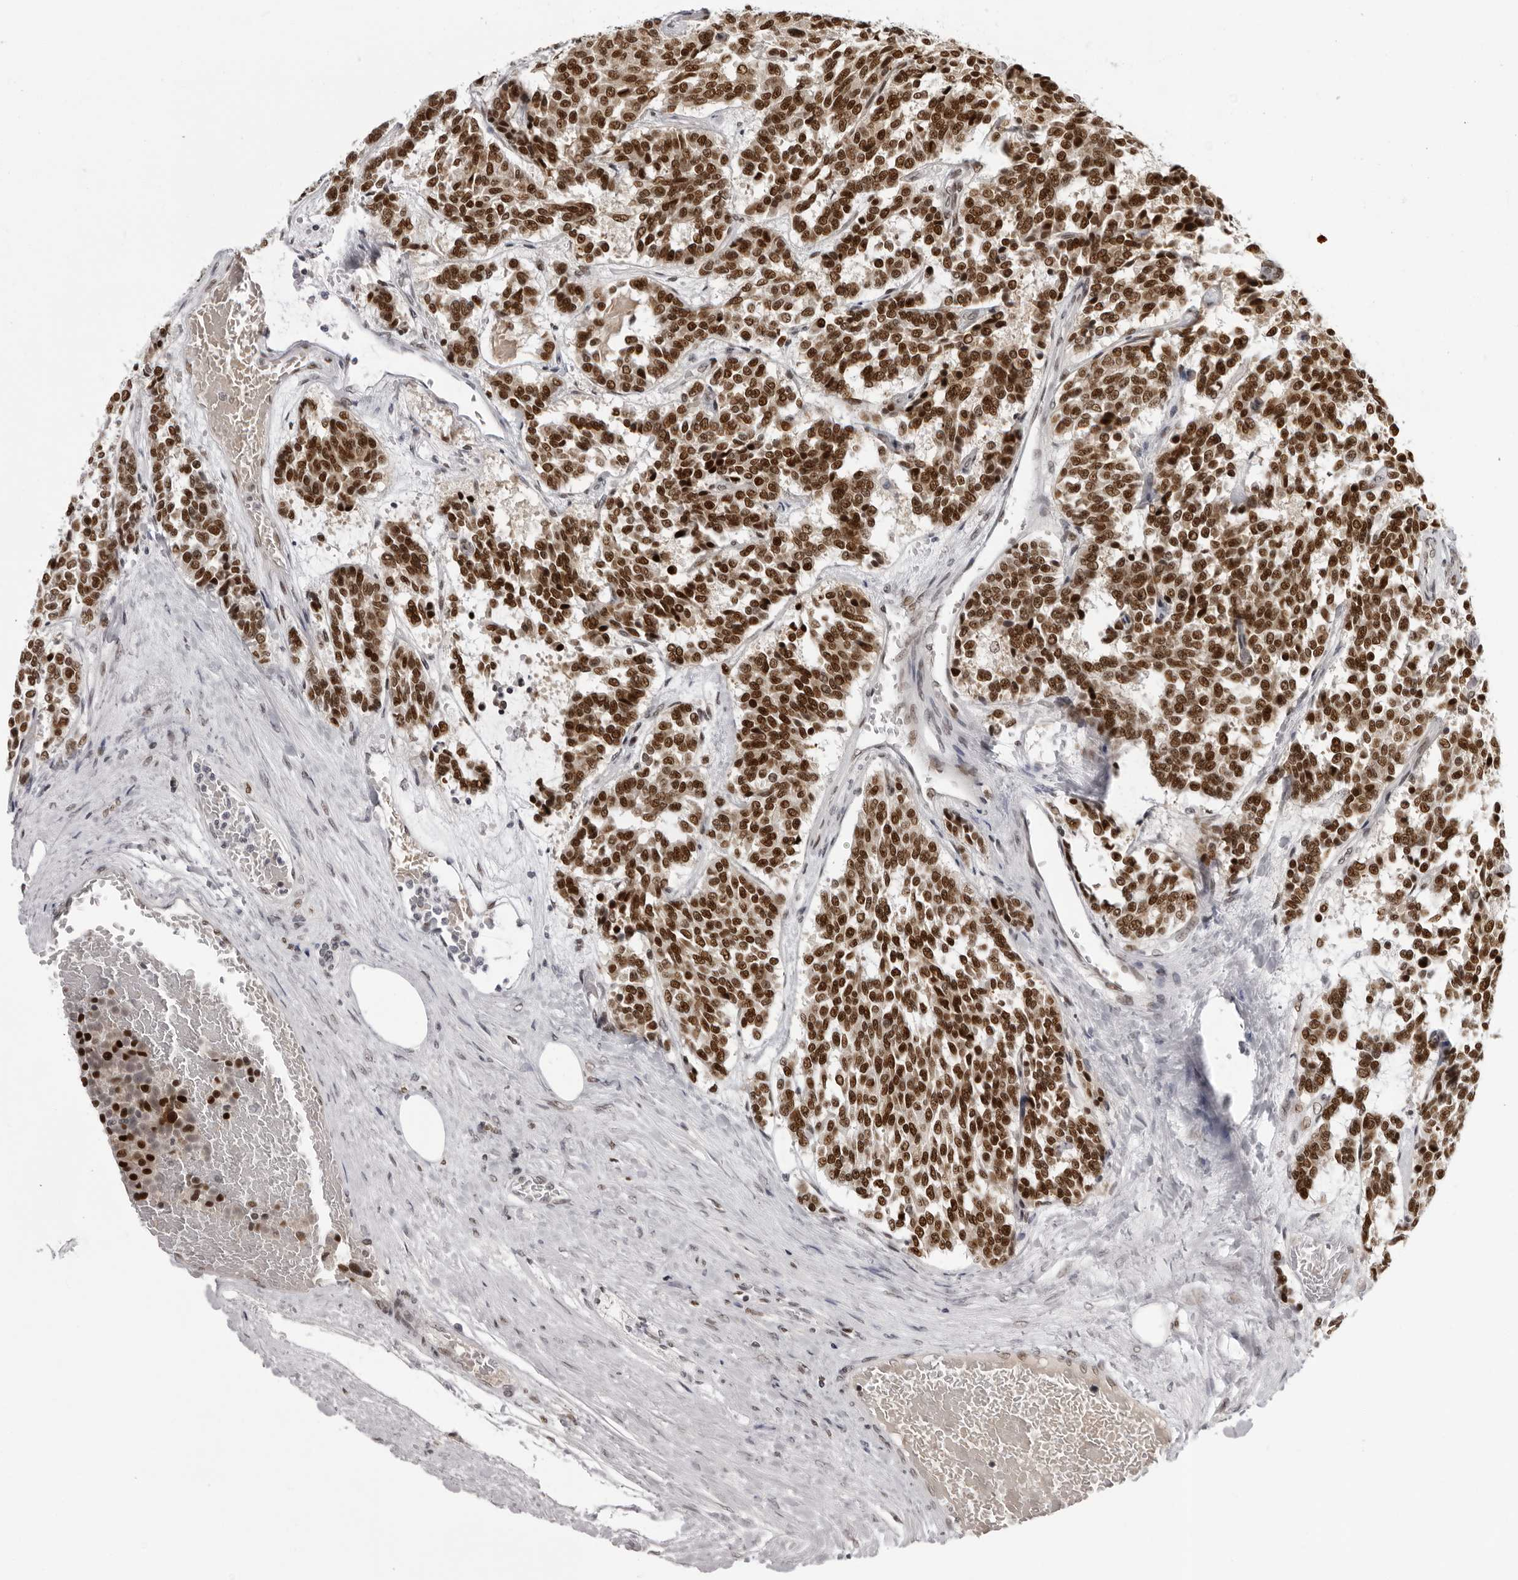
{"staining": {"intensity": "strong", "quantity": ">75%", "location": "nuclear"}, "tissue": "carcinoid", "cell_type": "Tumor cells", "image_type": "cancer", "snomed": [{"axis": "morphology", "description": "Carcinoid, malignant, NOS"}, {"axis": "topography", "description": "Pancreas"}], "caption": "Strong nuclear protein staining is appreciated in about >75% of tumor cells in carcinoid (malignant).", "gene": "HEXIM2", "patient": {"sex": "female", "age": 54}}